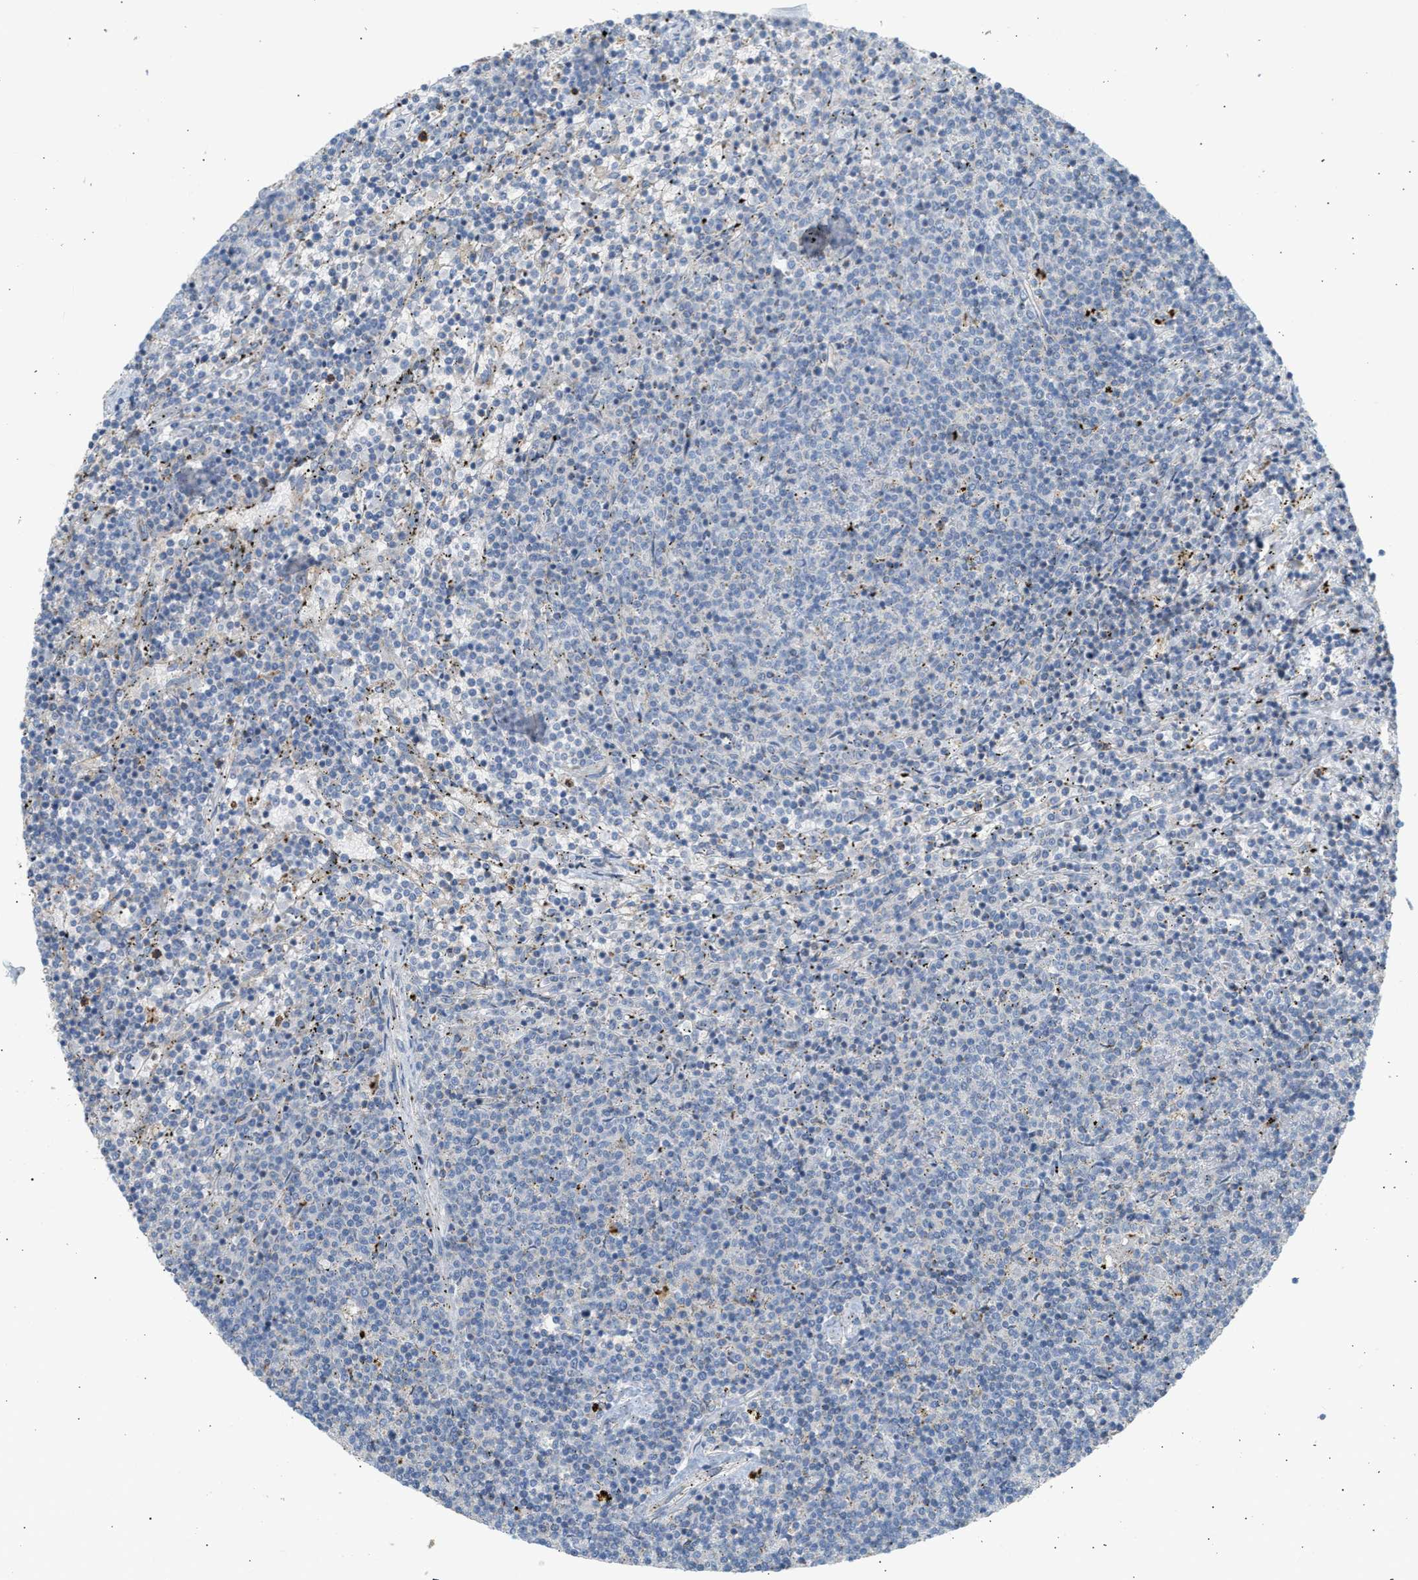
{"staining": {"intensity": "negative", "quantity": "none", "location": "none"}, "tissue": "lymphoma", "cell_type": "Tumor cells", "image_type": "cancer", "snomed": [{"axis": "morphology", "description": "Malignant lymphoma, non-Hodgkin's type, Low grade"}, {"axis": "topography", "description": "Spleen"}], "caption": "High power microscopy photomicrograph of an immunohistochemistry histopathology image of lymphoma, revealing no significant expression in tumor cells.", "gene": "ENTHD1", "patient": {"sex": "female", "age": 50}}